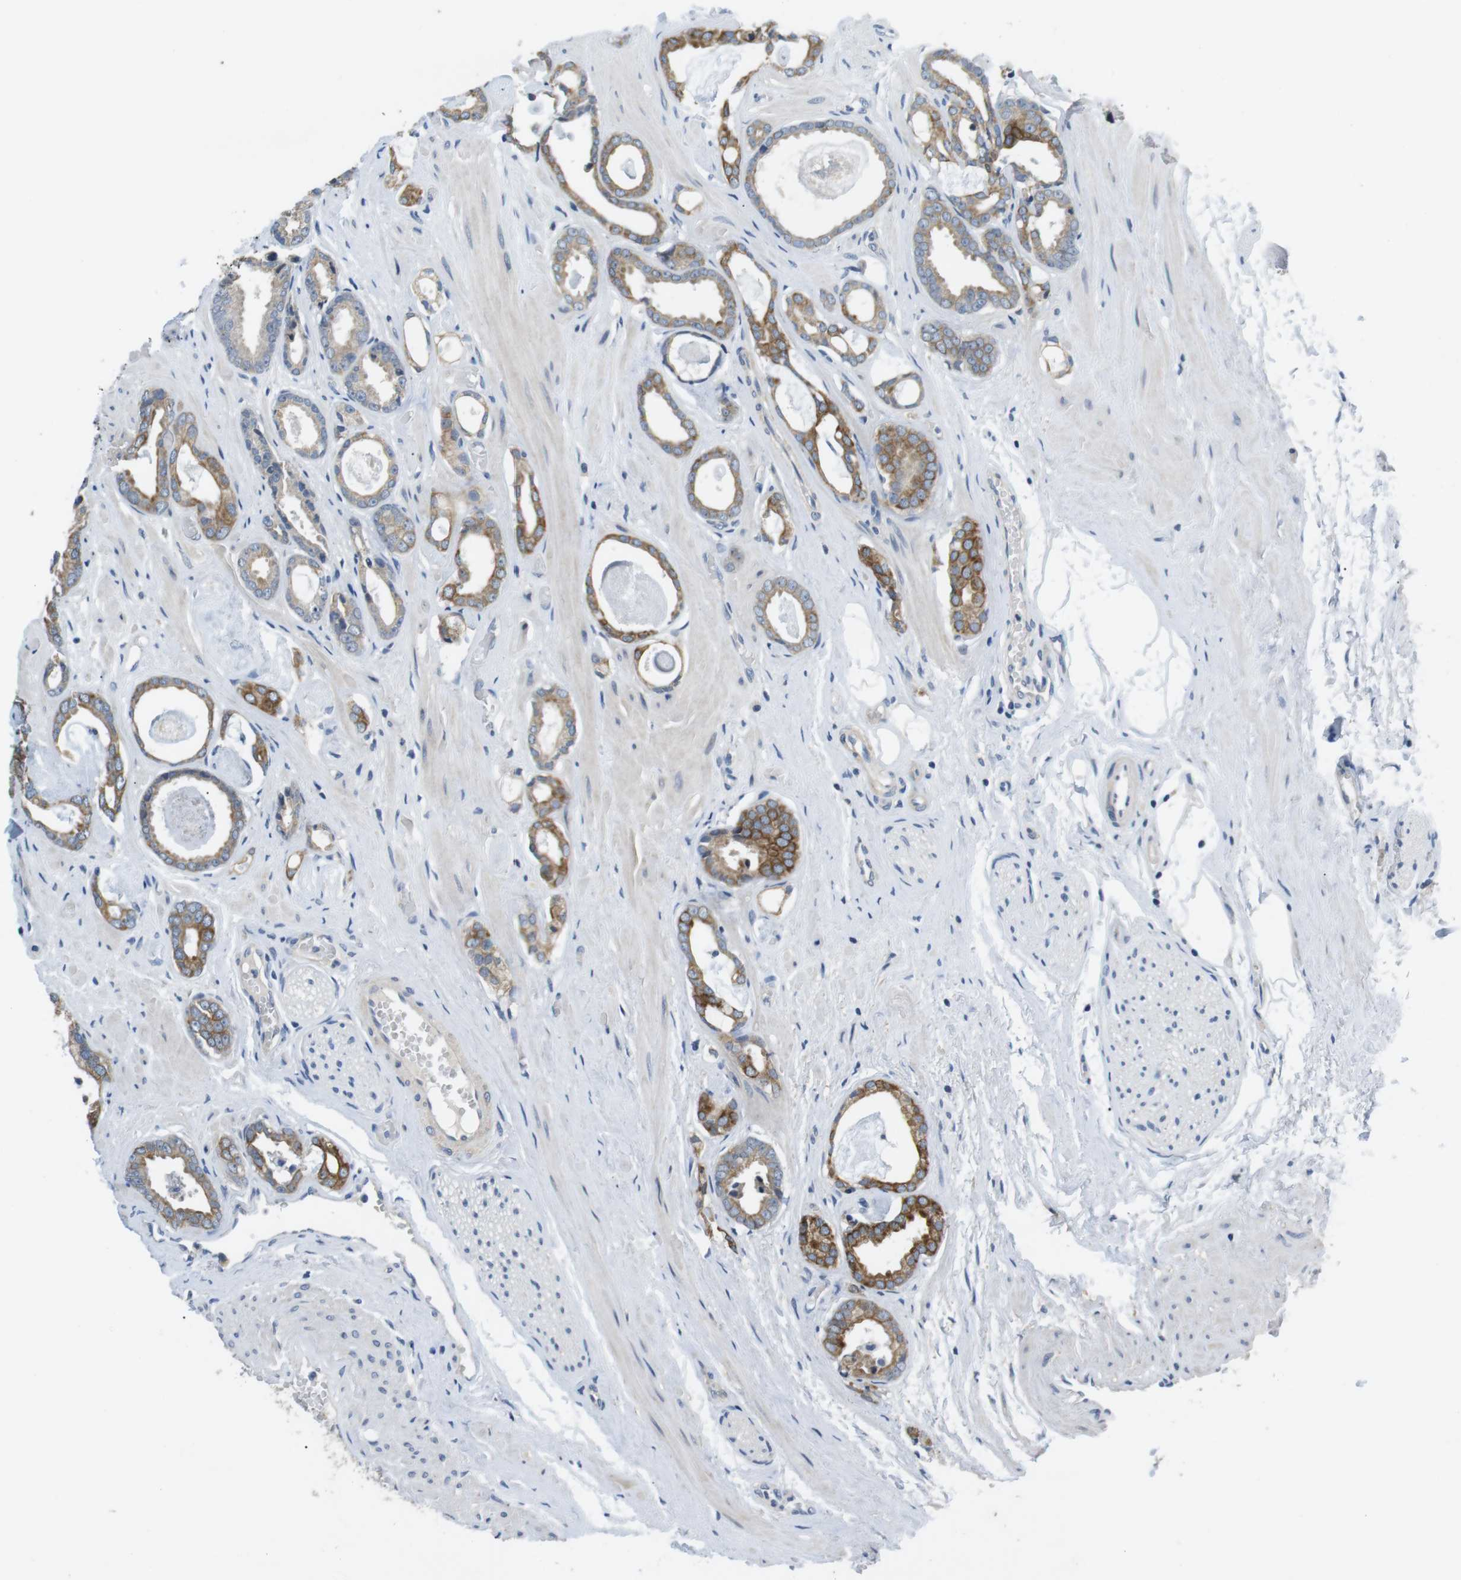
{"staining": {"intensity": "moderate", "quantity": ">75%", "location": "cytoplasmic/membranous"}, "tissue": "prostate cancer", "cell_type": "Tumor cells", "image_type": "cancer", "snomed": [{"axis": "morphology", "description": "Adenocarcinoma, Low grade"}, {"axis": "topography", "description": "Prostate"}], "caption": "A histopathology image of prostate cancer (adenocarcinoma (low-grade)) stained for a protein demonstrates moderate cytoplasmic/membranous brown staining in tumor cells.", "gene": "ADGRL3", "patient": {"sex": "male", "age": 53}}